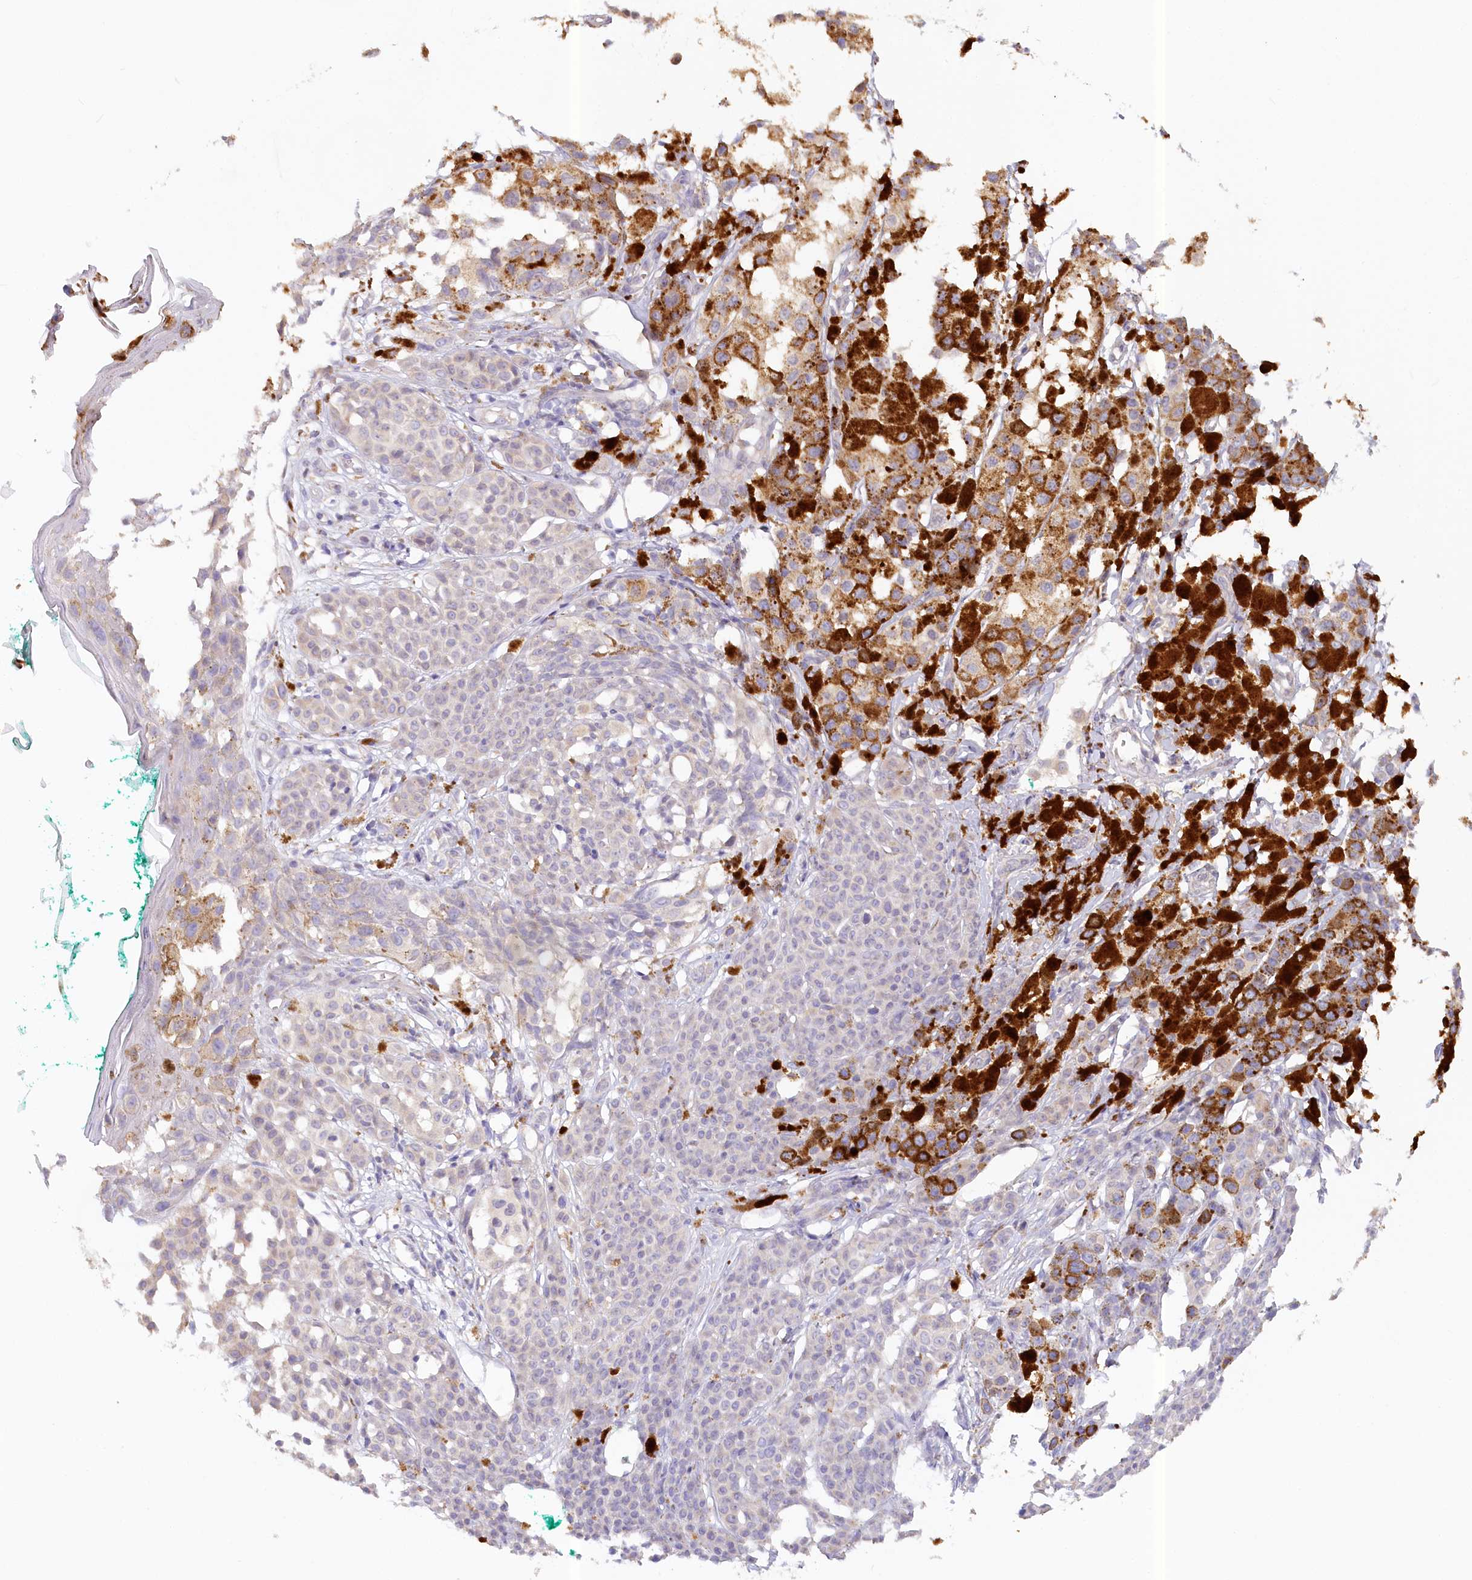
{"staining": {"intensity": "moderate", "quantity": "<25%", "location": "cytoplasmic/membranous"}, "tissue": "melanoma", "cell_type": "Tumor cells", "image_type": "cancer", "snomed": [{"axis": "morphology", "description": "Malignant melanoma, NOS"}, {"axis": "topography", "description": "Skin of leg"}], "caption": "Brown immunohistochemical staining in melanoma reveals moderate cytoplasmic/membranous staining in approximately <25% of tumor cells. The protein of interest is shown in brown color, while the nuclei are stained blue.", "gene": "PAIP2", "patient": {"sex": "female", "age": 72}}